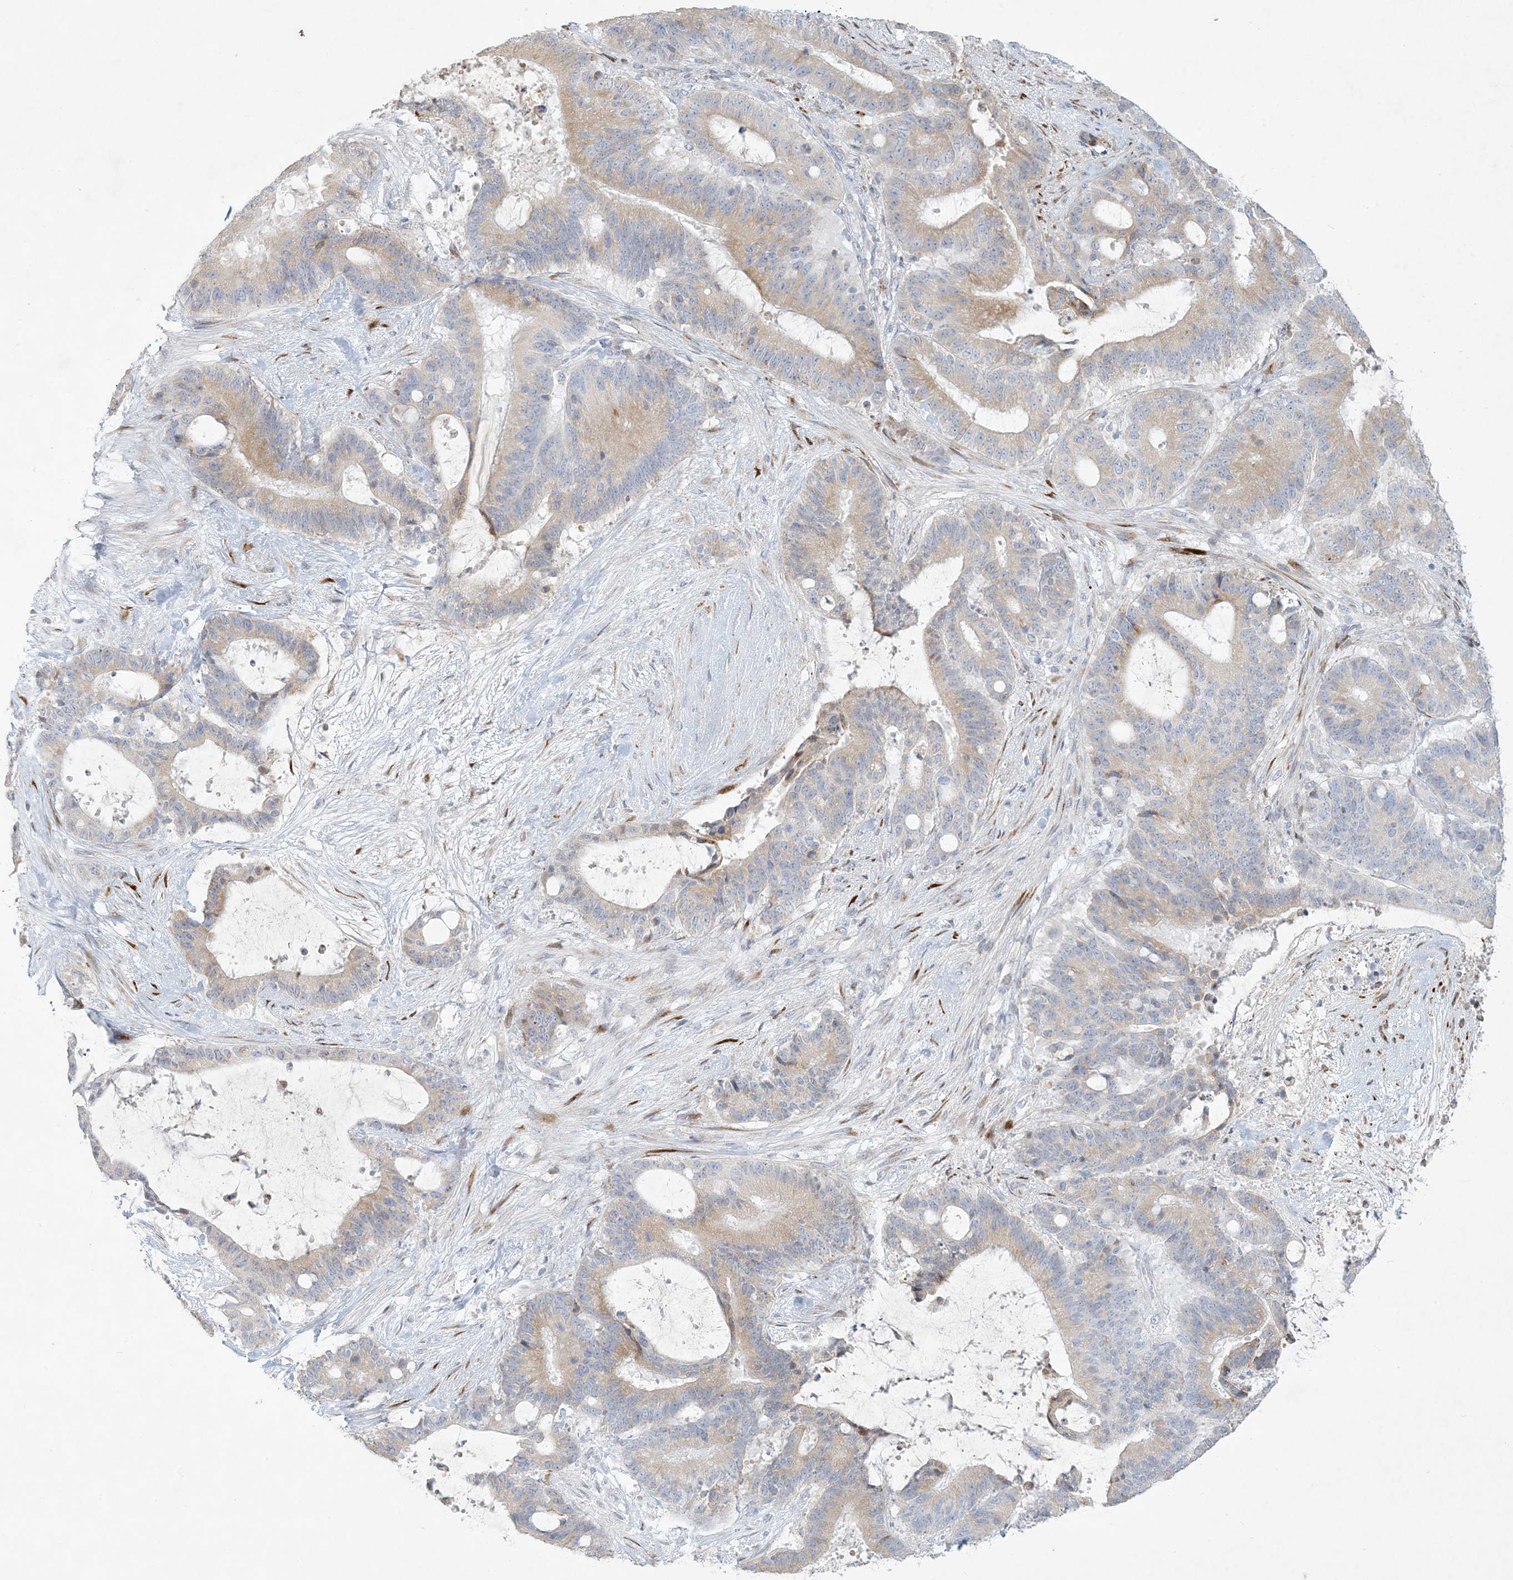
{"staining": {"intensity": "weak", "quantity": ">75%", "location": "cytoplasmic/membranous"}, "tissue": "liver cancer", "cell_type": "Tumor cells", "image_type": "cancer", "snomed": [{"axis": "morphology", "description": "Normal tissue, NOS"}, {"axis": "morphology", "description": "Cholangiocarcinoma"}, {"axis": "topography", "description": "Liver"}, {"axis": "topography", "description": "Peripheral nerve tissue"}], "caption": "Immunohistochemical staining of liver cholangiocarcinoma reveals weak cytoplasmic/membranous protein staining in approximately >75% of tumor cells. The protein is shown in brown color, while the nuclei are stained blue.", "gene": "ZNF385D", "patient": {"sex": "female", "age": 73}}